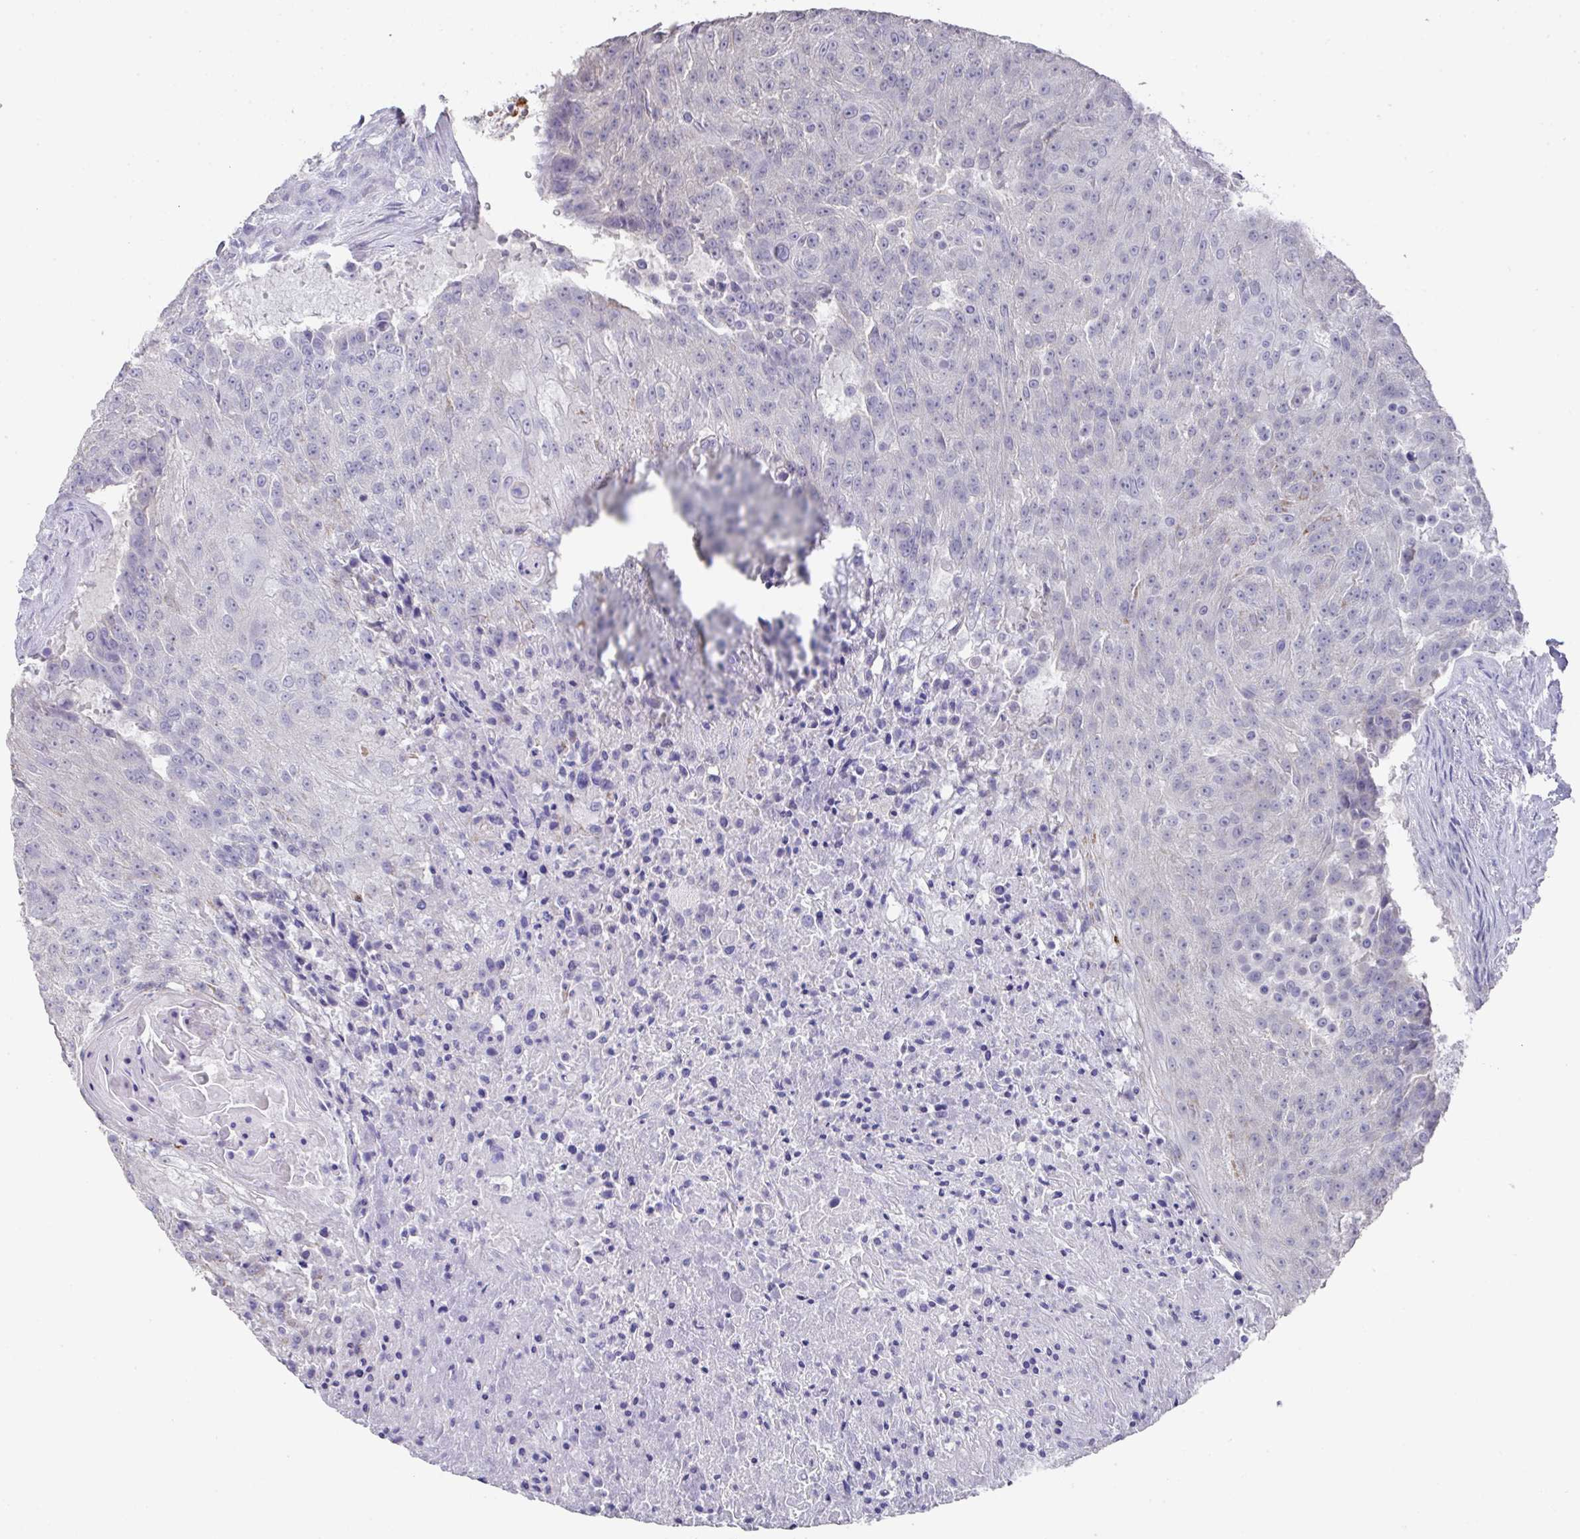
{"staining": {"intensity": "negative", "quantity": "none", "location": "none"}, "tissue": "urothelial cancer", "cell_type": "Tumor cells", "image_type": "cancer", "snomed": [{"axis": "morphology", "description": "Urothelial carcinoma, High grade"}, {"axis": "topography", "description": "Urinary bladder"}], "caption": "Urothelial cancer stained for a protein using IHC exhibits no positivity tumor cells.", "gene": "DAZL", "patient": {"sex": "female", "age": 63}}